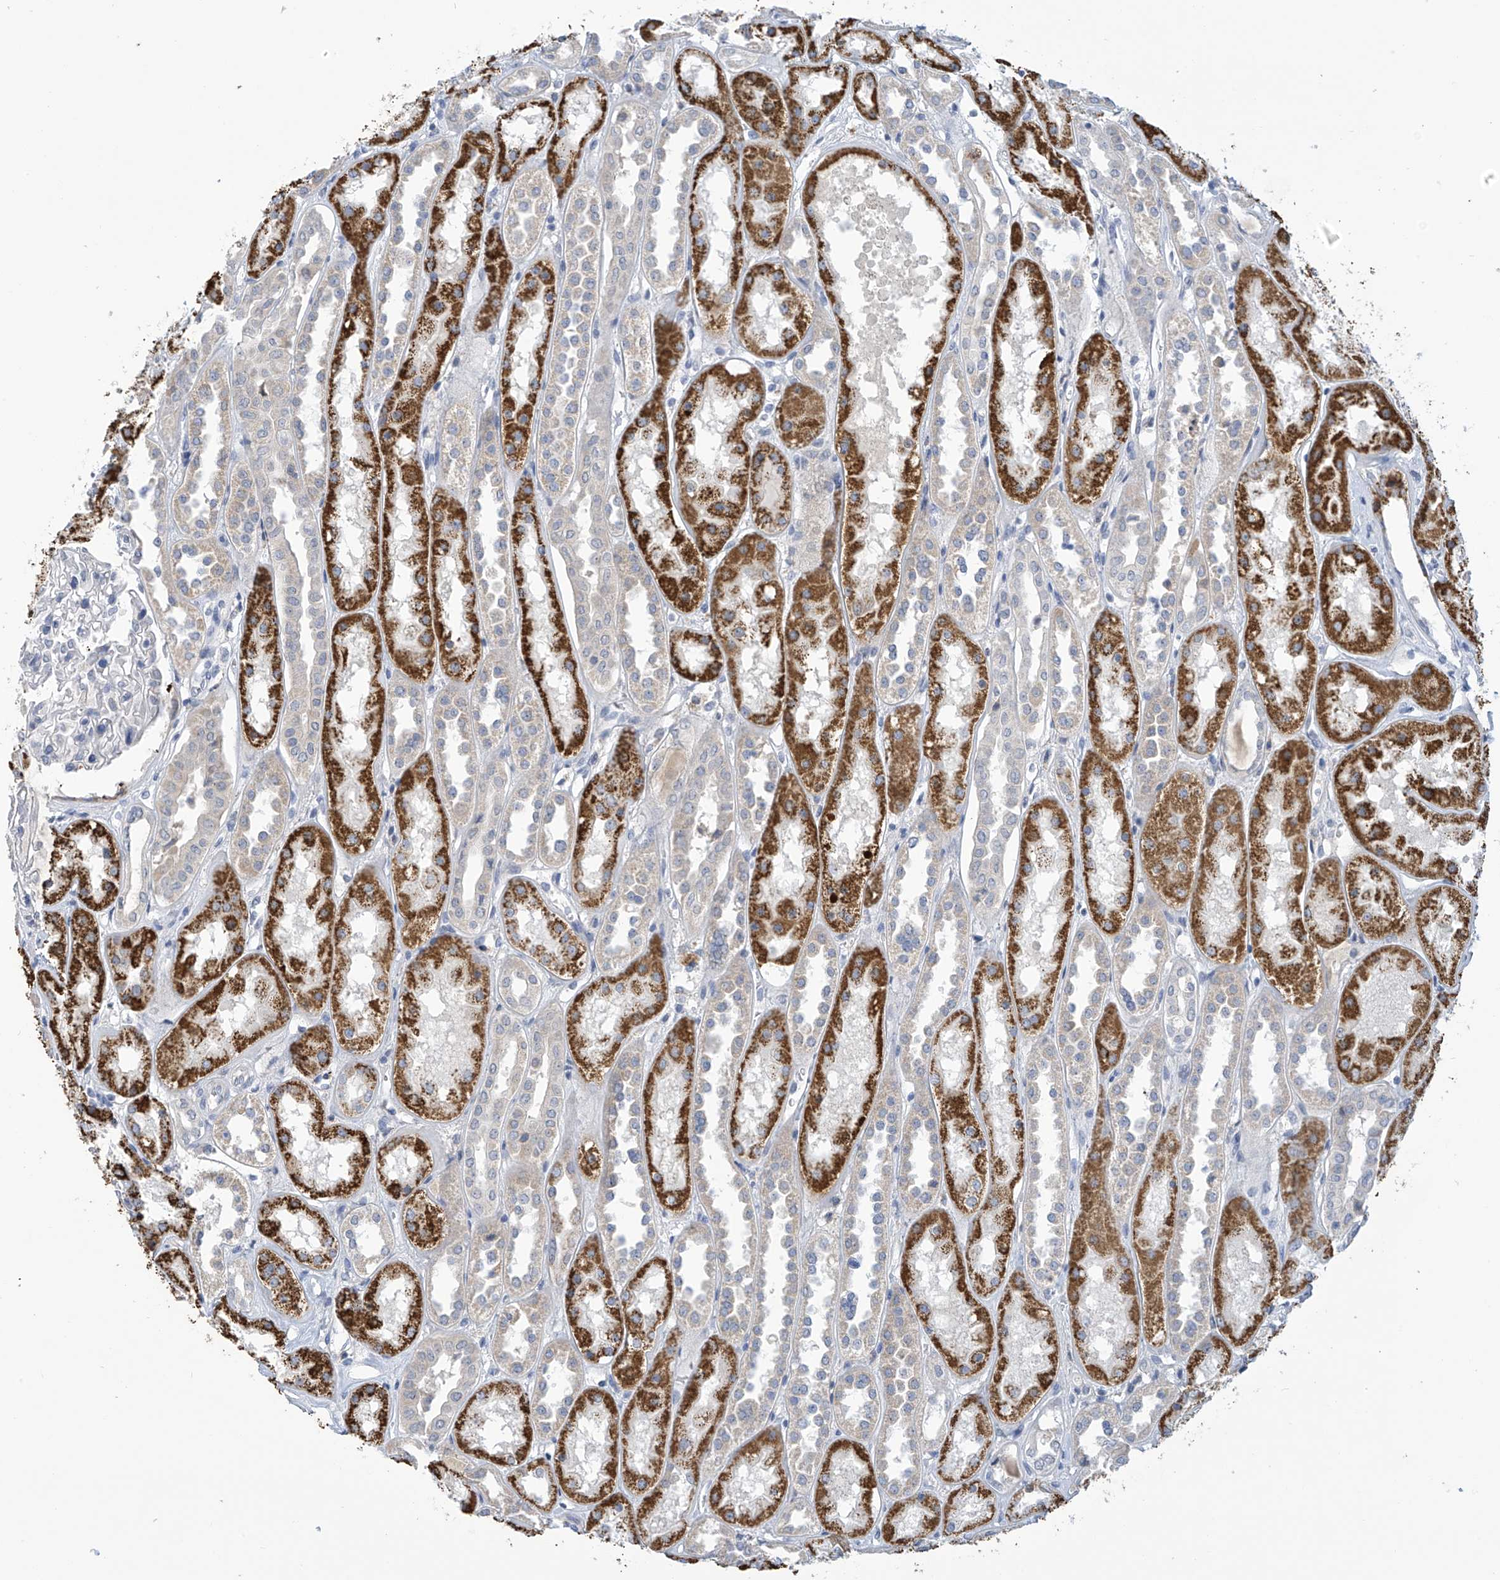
{"staining": {"intensity": "negative", "quantity": "none", "location": "none"}, "tissue": "kidney", "cell_type": "Cells in glomeruli", "image_type": "normal", "snomed": [{"axis": "morphology", "description": "Normal tissue, NOS"}, {"axis": "topography", "description": "Kidney"}], "caption": "Cells in glomeruli show no significant staining in normal kidney.", "gene": "IBA57", "patient": {"sex": "male", "age": 70}}